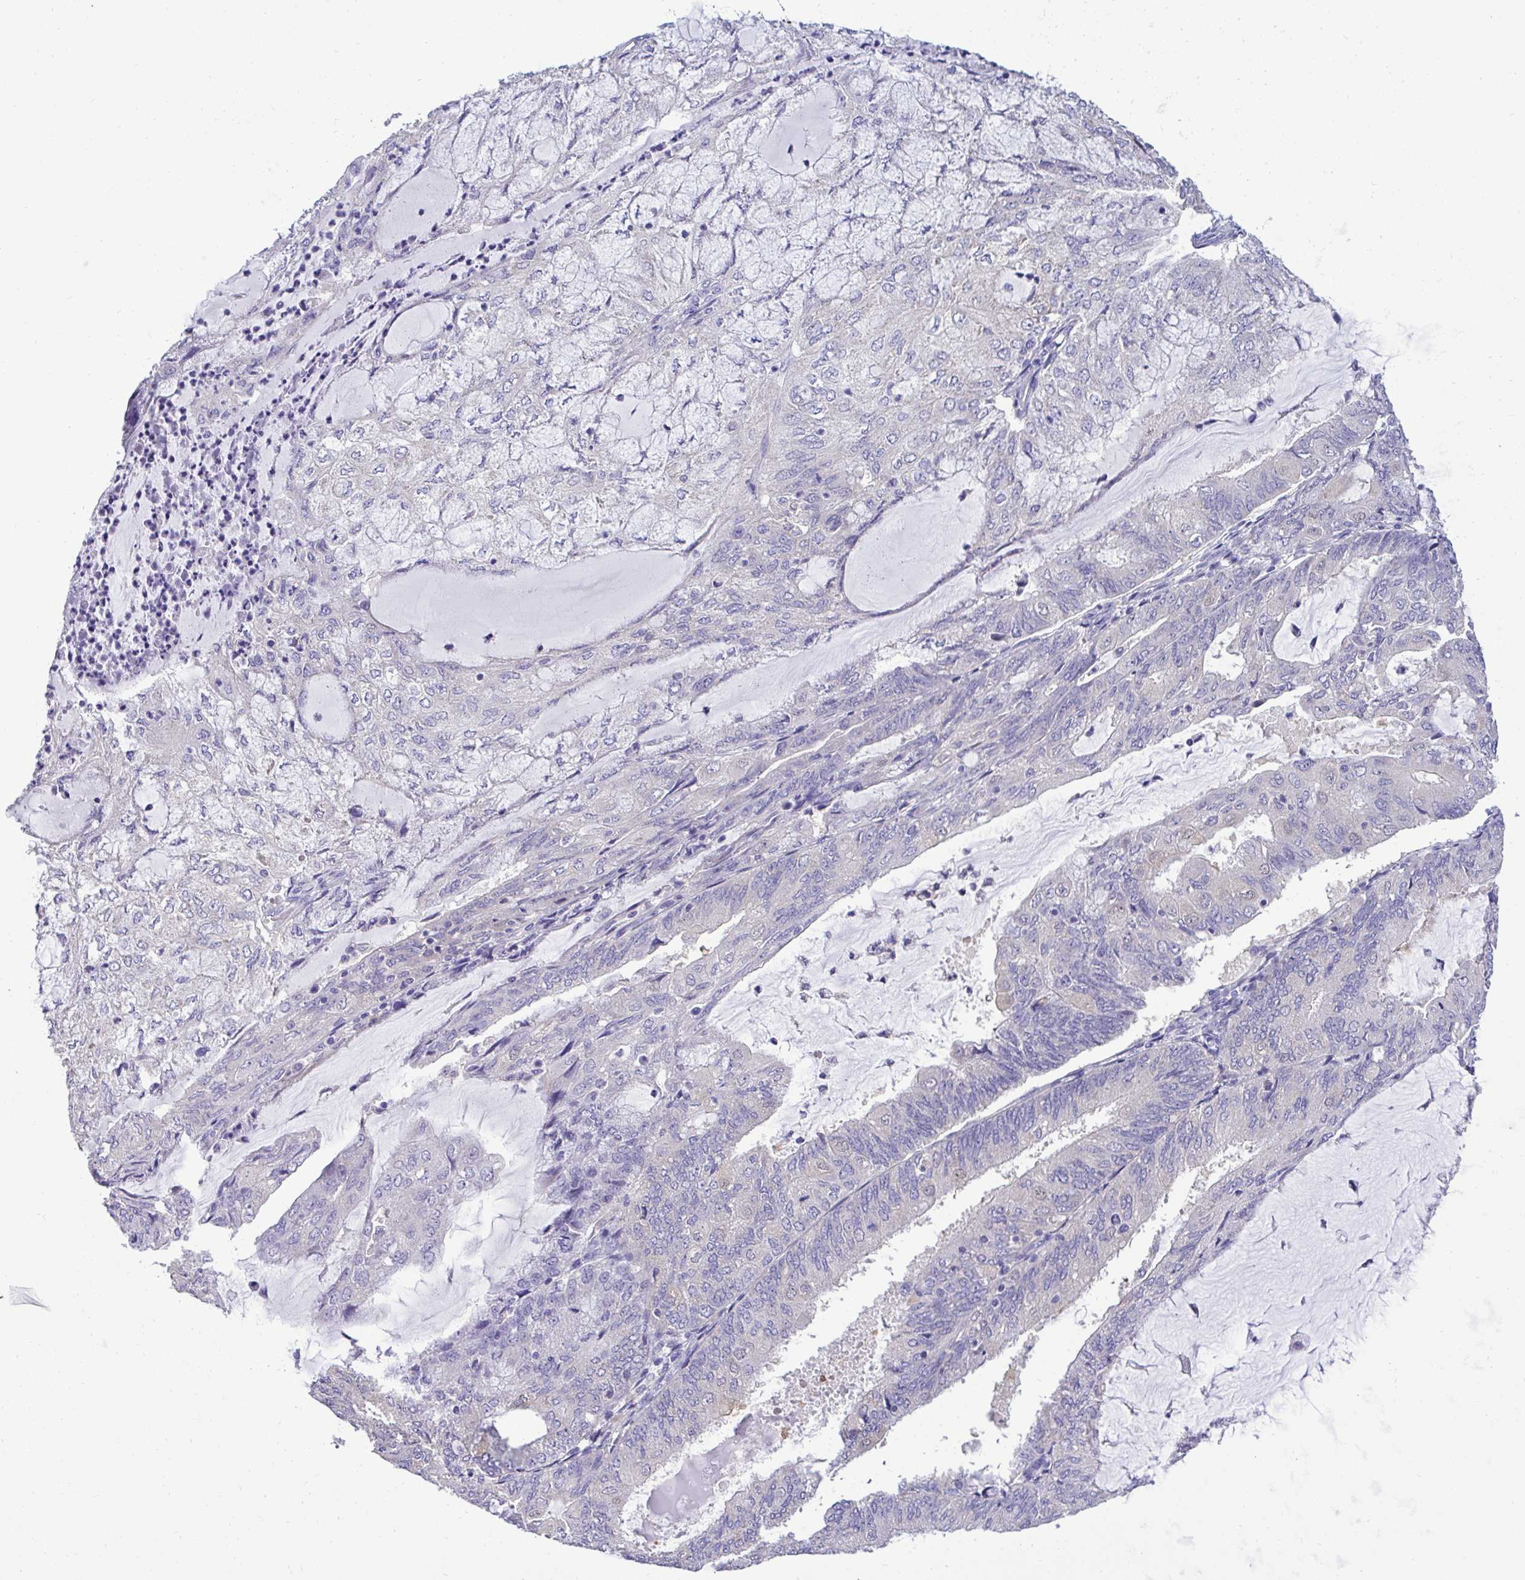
{"staining": {"intensity": "negative", "quantity": "none", "location": "none"}, "tissue": "endometrial cancer", "cell_type": "Tumor cells", "image_type": "cancer", "snomed": [{"axis": "morphology", "description": "Adenocarcinoma, NOS"}, {"axis": "topography", "description": "Endometrium"}], "caption": "High magnification brightfield microscopy of adenocarcinoma (endometrial) stained with DAB (3,3'-diaminobenzidine) (brown) and counterstained with hematoxylin (blue): tumor cells show no significant staining.", "gene": "ST8SIA2", "patient": {"sex": "female", "age": 81}}